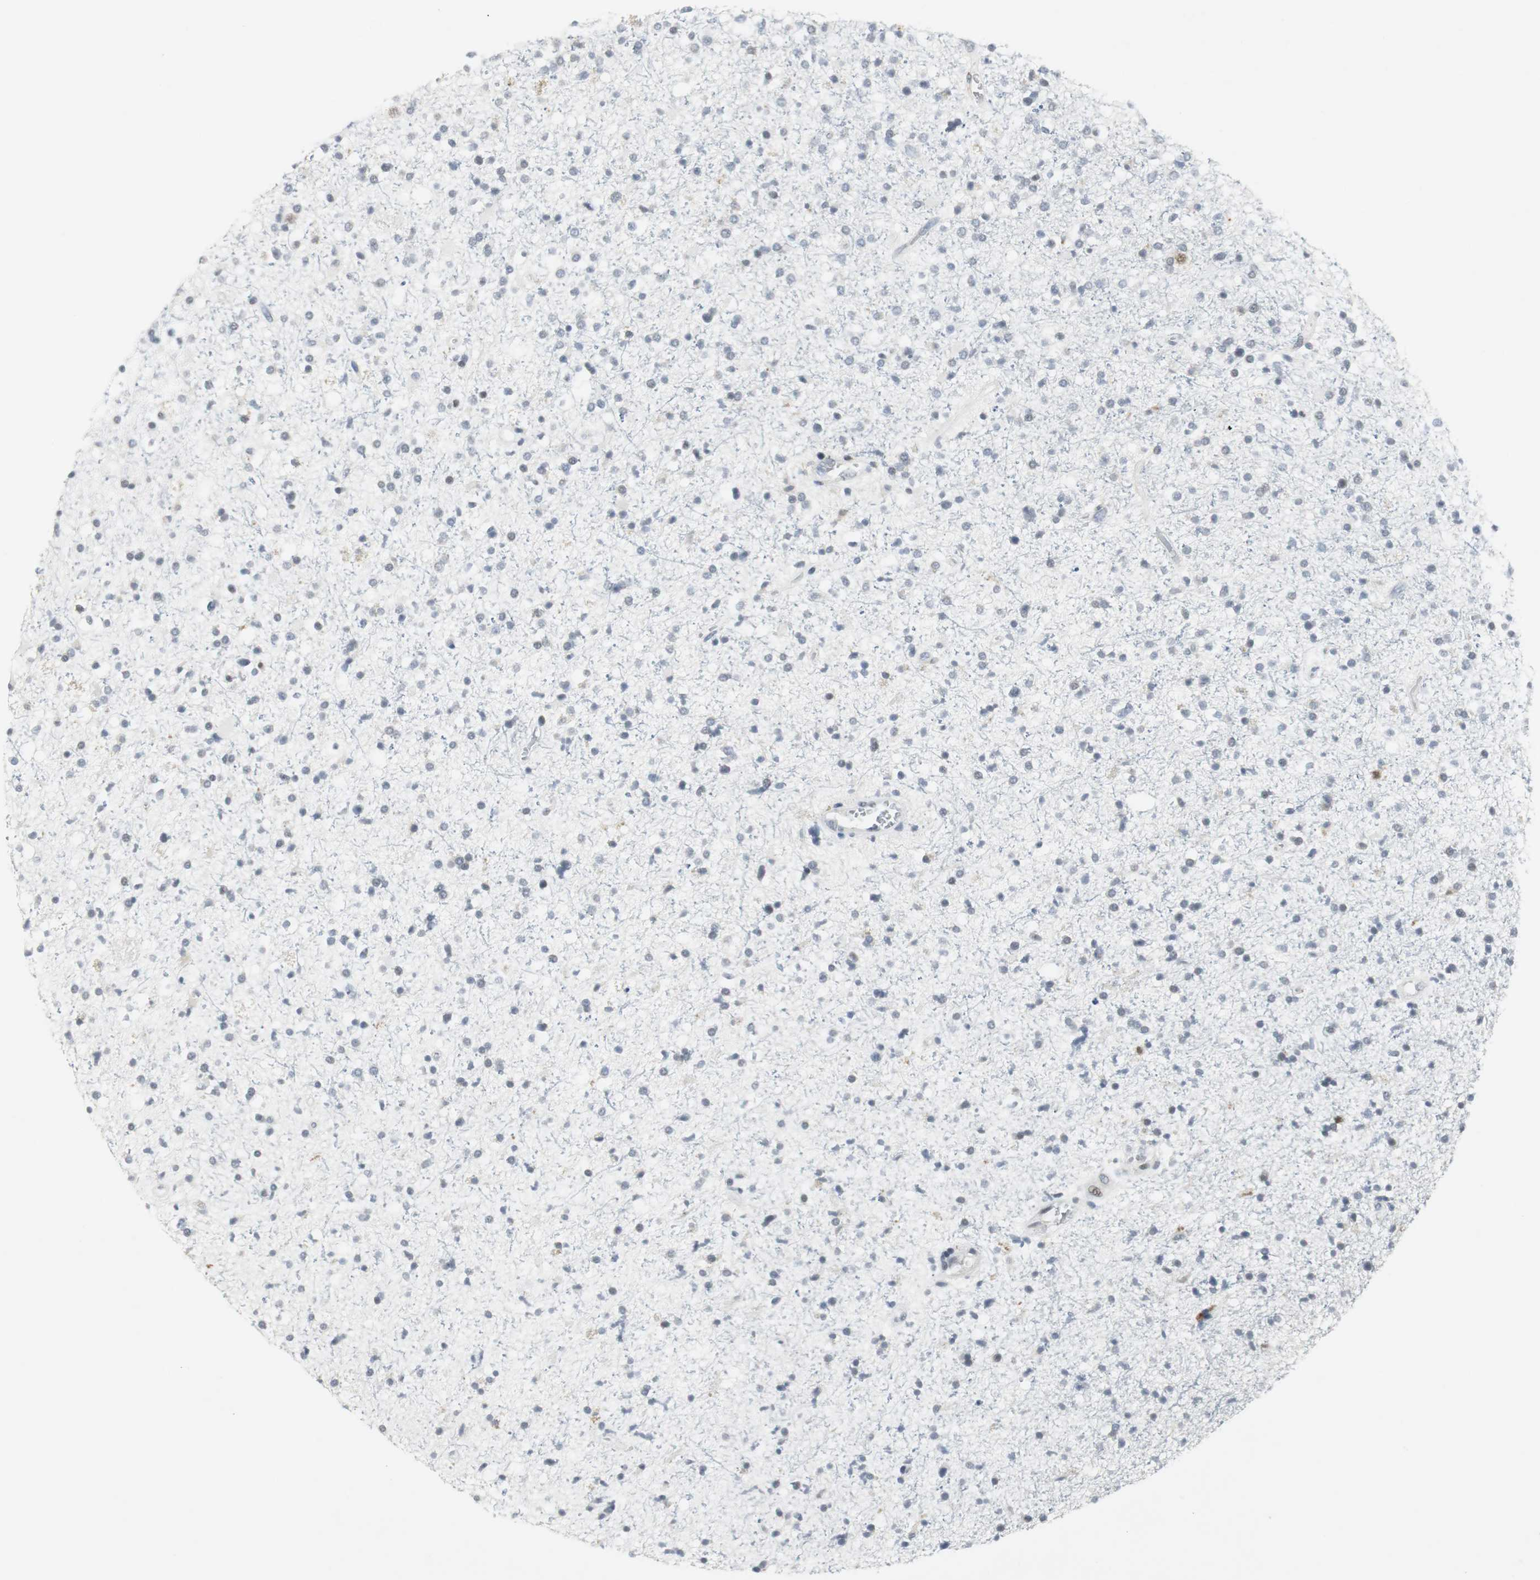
{"staining": {"intensity": "negative", "quantity": "none", "location": "none"}, "tissue": "glioma", "cell_type": "Tumor cells", "image_type": "cancer", "snomed": [{"axis": "morphology", "description": "Glioma, malignant, High grade"}, {"axis": "topography", "description": "Brain"}], "caption": "This is an immunohistochemistry photomicrograph of glioma. There is no staining in tumor cells.", "gene": "ELK1", "patient": {"sex": "male", "age": 33}}